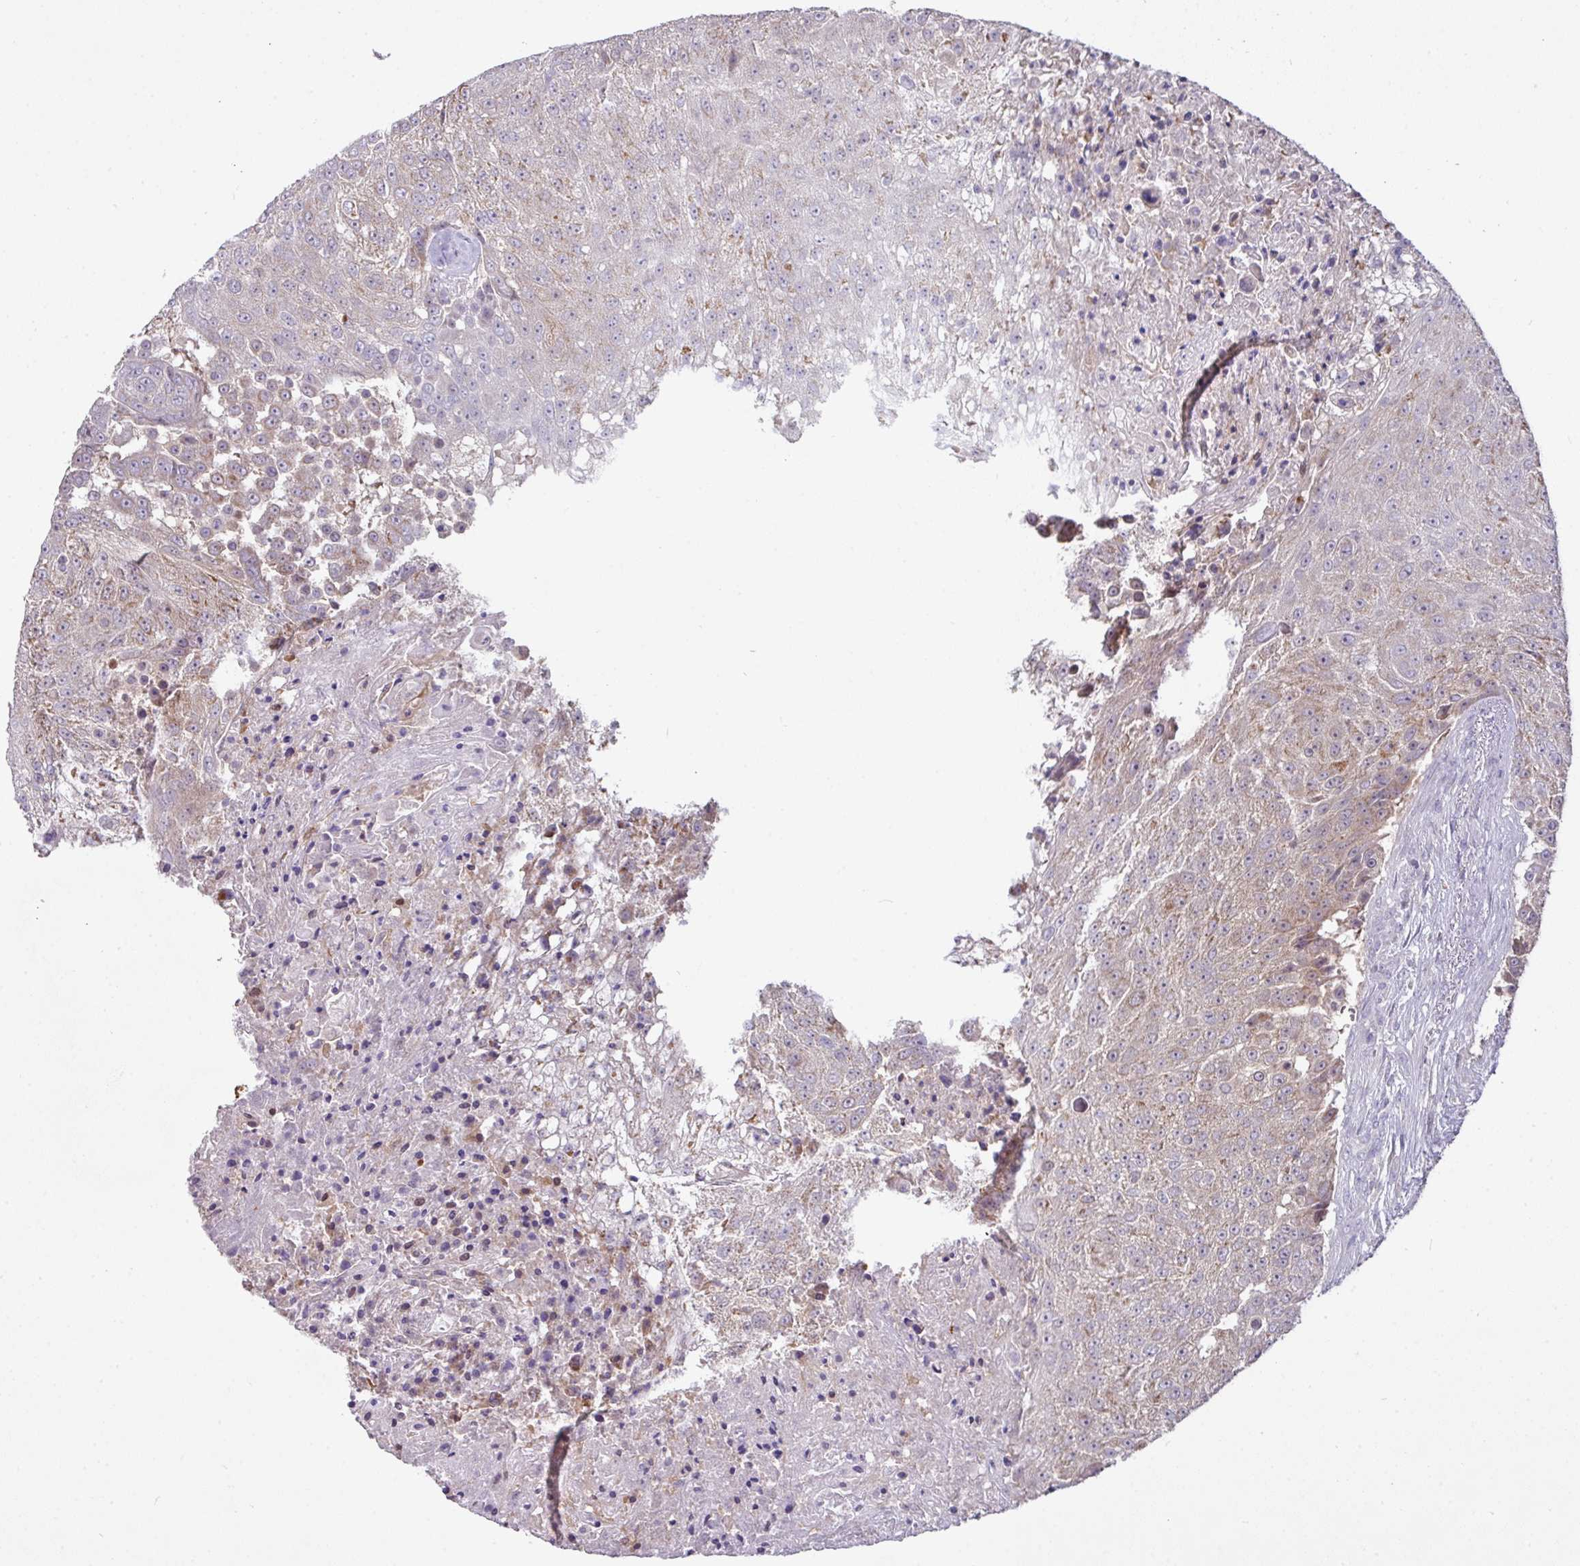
{"staining": {"intensity": "weak", "quantity": "25%-75%", "location": "cytoplasmic/membranous"}, "tissue": "urothelial cancer", "cell_type": "Tumor cells", "image_type": "cancer", "snomed": [{"axis": "morphology", "description": "Urothelial carcinoma, High grade"}, {"axis": "topography", "description": "Urinary bladder"}], "caption": "Immunohistochemical staining of urothelial cancer exhibits weak cytoplasmic/membranous protein staining in approximately 25%-75% of tumor cells.", "gene": "TRAPPC1", "patient": {"sex": "female", "age": 63}}